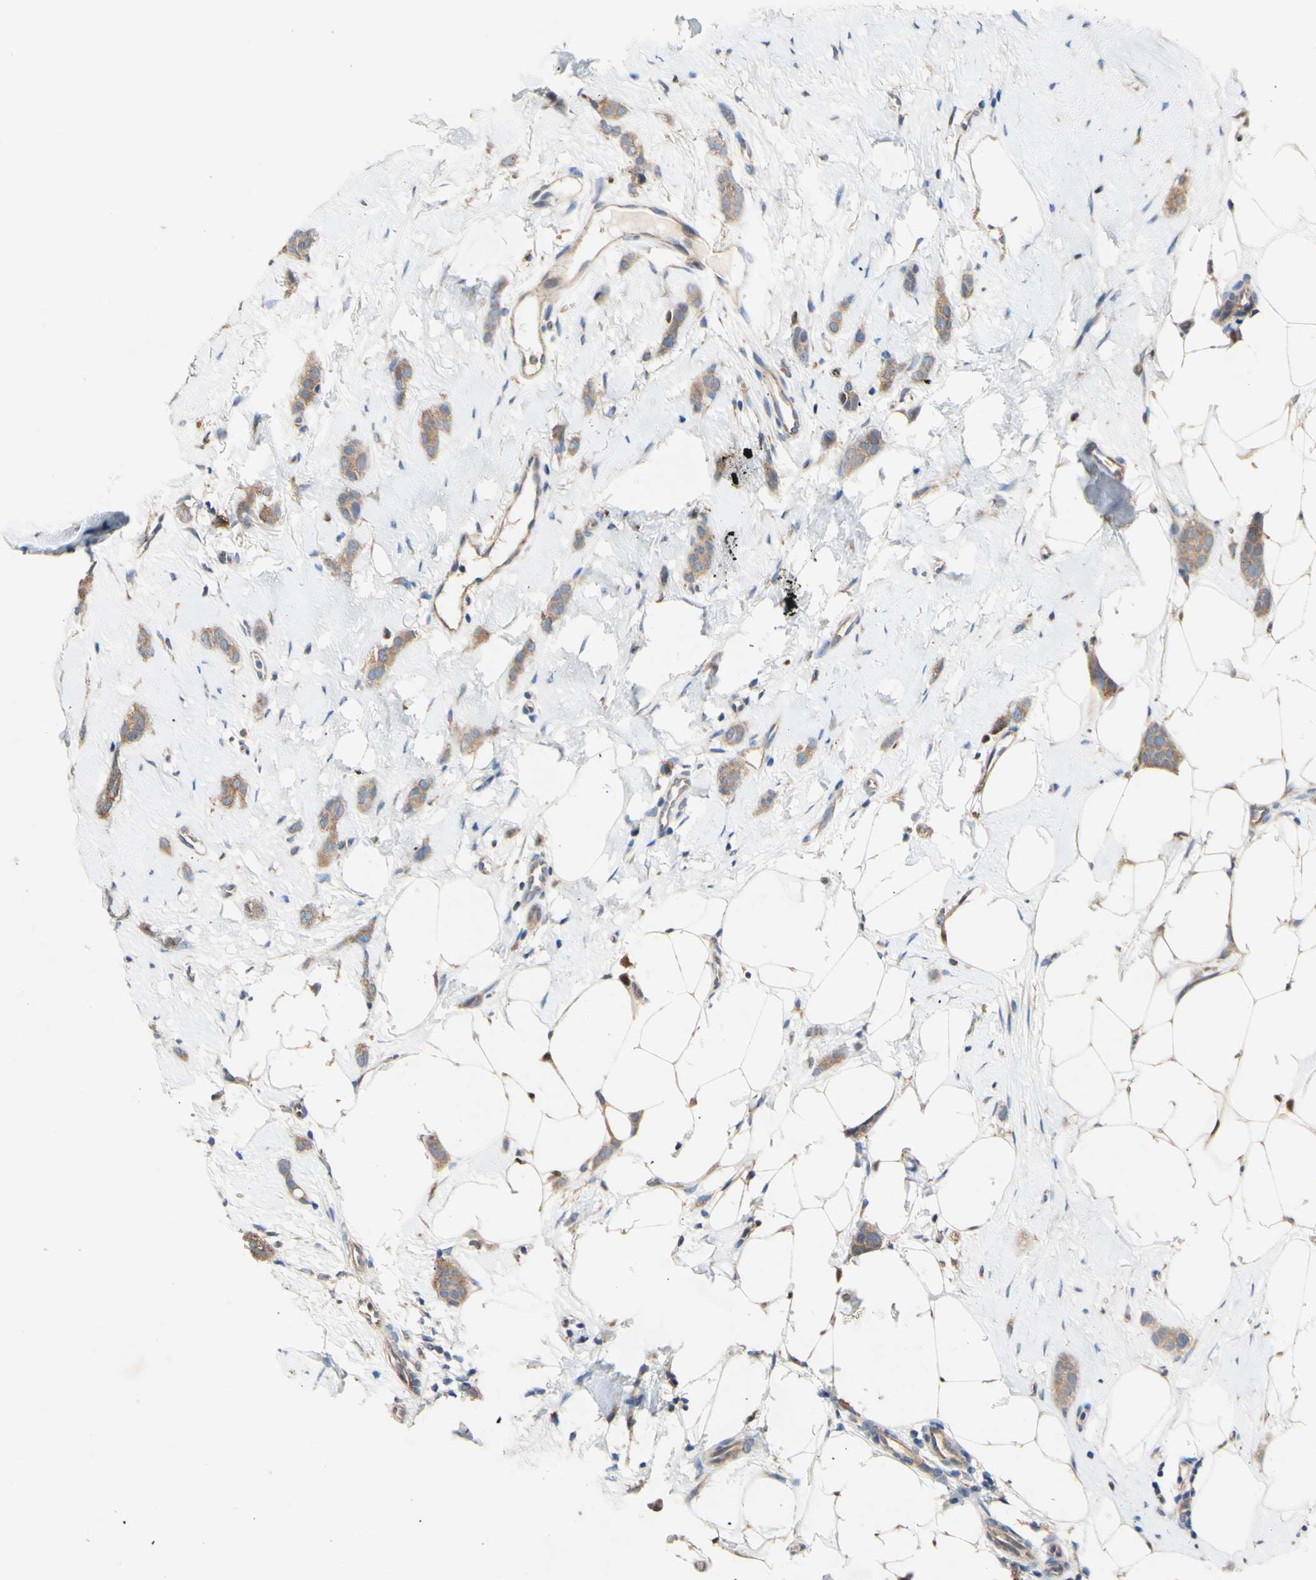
{"staining": {"intensity": "moderate", "quantity": ">75%", "location": "cytoplasmic/membranous"}, "tissue": "breast cancer", "cell_type": "Tumor cells", "image_type": "cancer", "snomed": [{"axis": "morphology", "description": "Lobular carcinoma"}, {"axis": "topography", "description": "Skin"}, {"axis": "topography", "description": "Breast"}], "caption": "Moderate cytoplasmic/membranous protein positivity is present in approximately >75% of tumor cells in breast lobular carcinoma.", "gene": "PDGFB", "patient": {"sex": "female", "age": 46}}